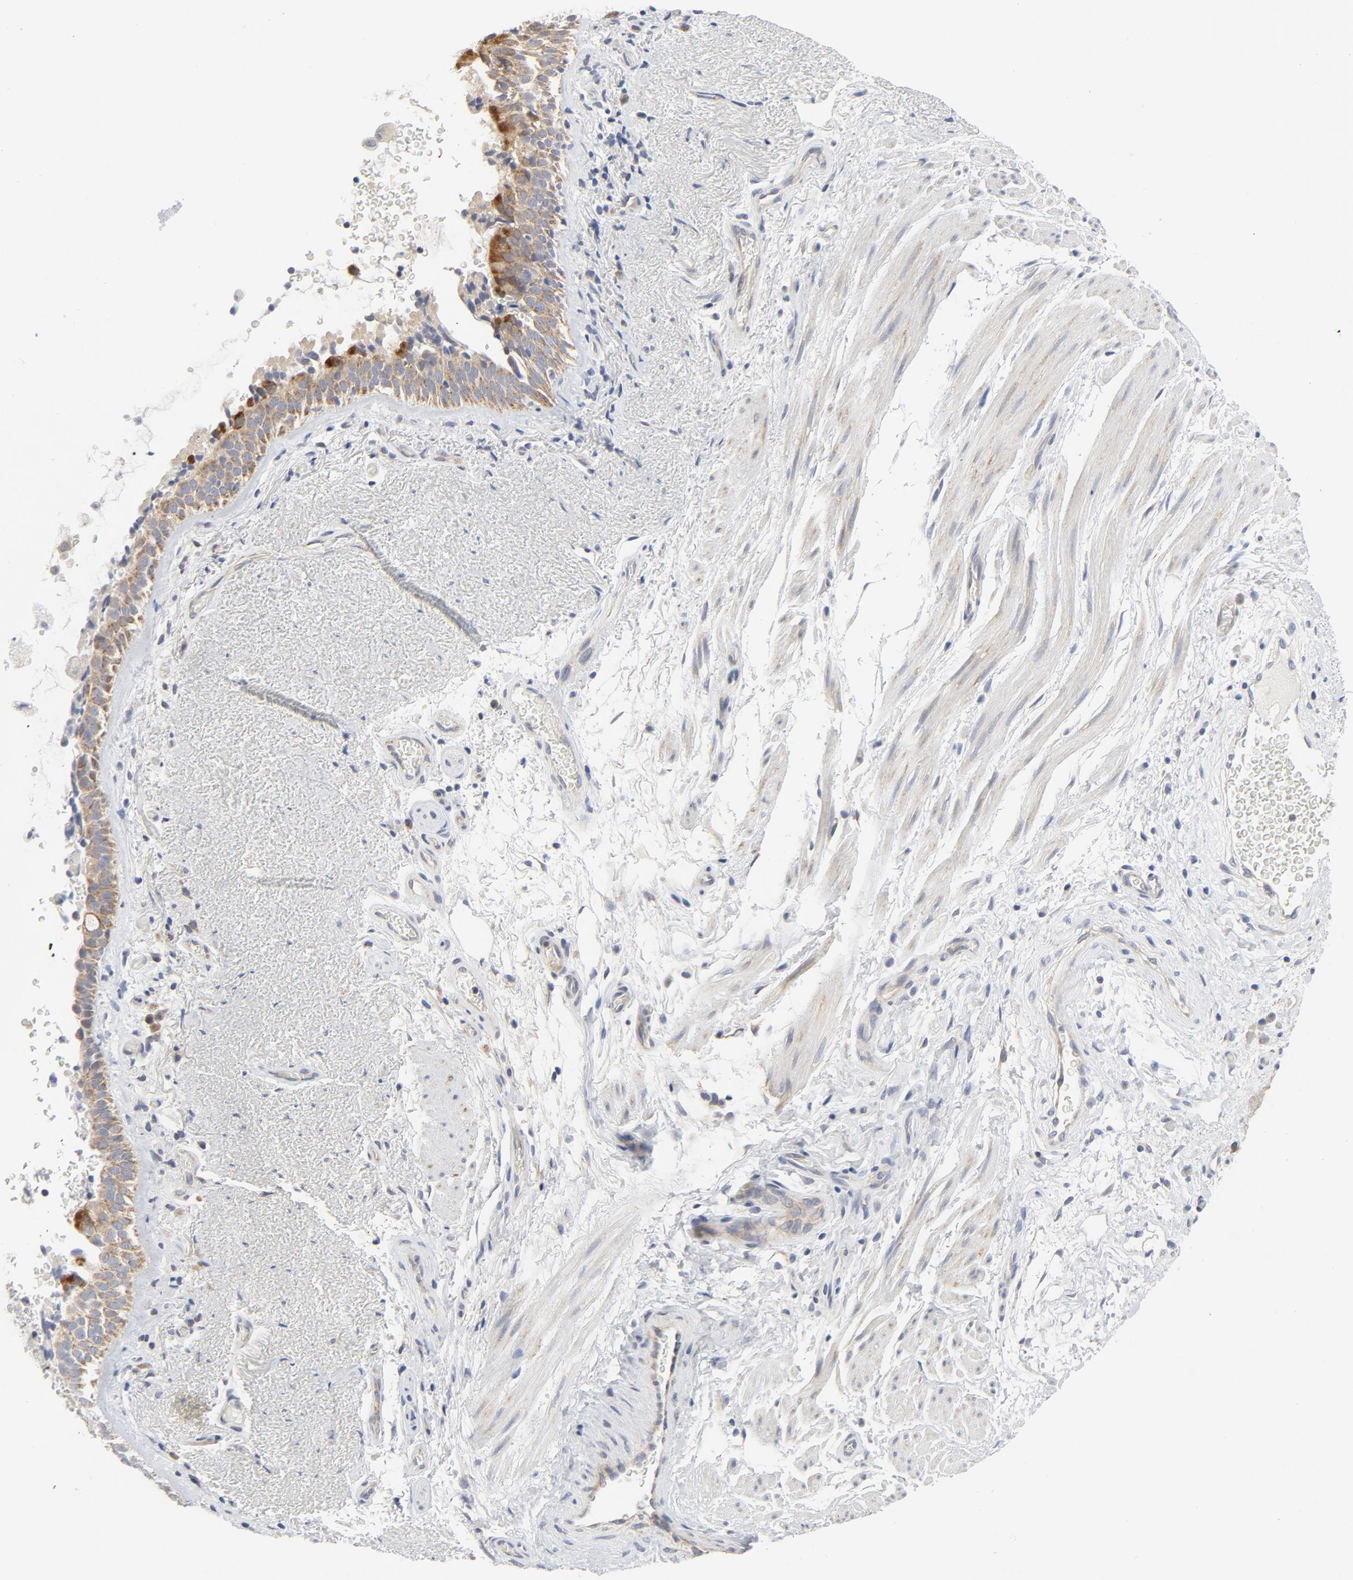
{"staining": {"intensity": "moderate", "quantity": ">75%", "location": "cytoplasmic/membranous"}, "tissue": "bronchus", "cell_type": "Respiratory epithelial cells", "image_type": "normal", "snomed": [{"axis": "morphology", "description": "Normal tissue, NOS"}, {"axis": "topography", "description": "Bronchus"}], "caption": "The photomicrograph shows staining of unremarkable bronchus, revealing moderate cytoplasmic/membranous protein staining (brown color) within respiratory epithelial cells. The staining is performed using DAB (3,3'-diaminobenzidine) brown chromogen to label protein expression. The nuclei are counter-stained blue using hematoxylin.", "gene": "BAD", "patient": {"sex": "female", "age": 54}}